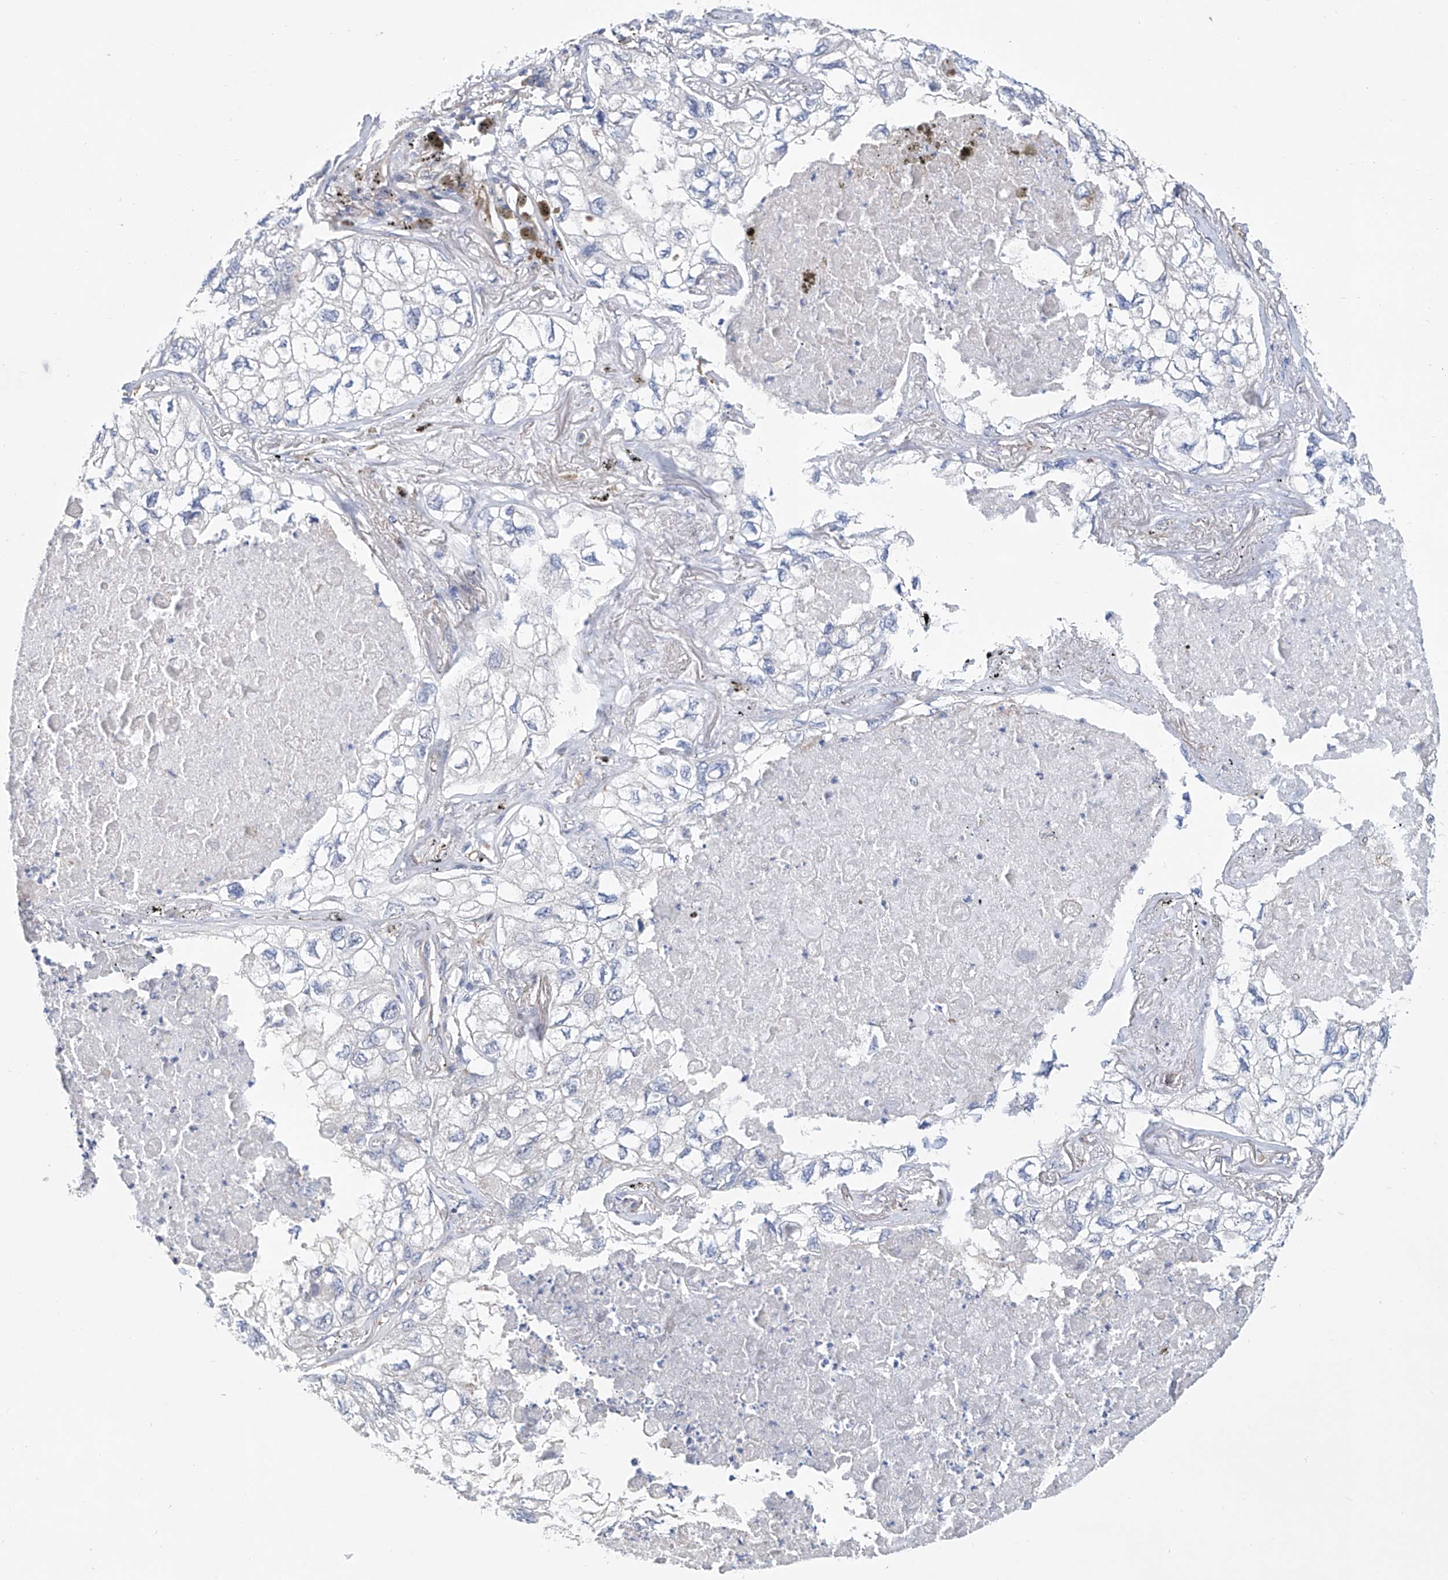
{"staining": {"intensity": "negative", "quantity": "none", "location": "none"}, "tissue": "lung cancer", "cell_type": "Tumor cells", "image_type": "cancer", "snomed": [{"axis": "morphology", "description": "Adenocarcinoma, NOS"}, {"axis": "topography", "description": "Lung"}], "caption": "Immunohistochemical staining of adenocarcinoma (lung) demonstrates no significant staining in tumor cells.", "gene": "TNN", "patient": {"sex": "male", "age": 65}}